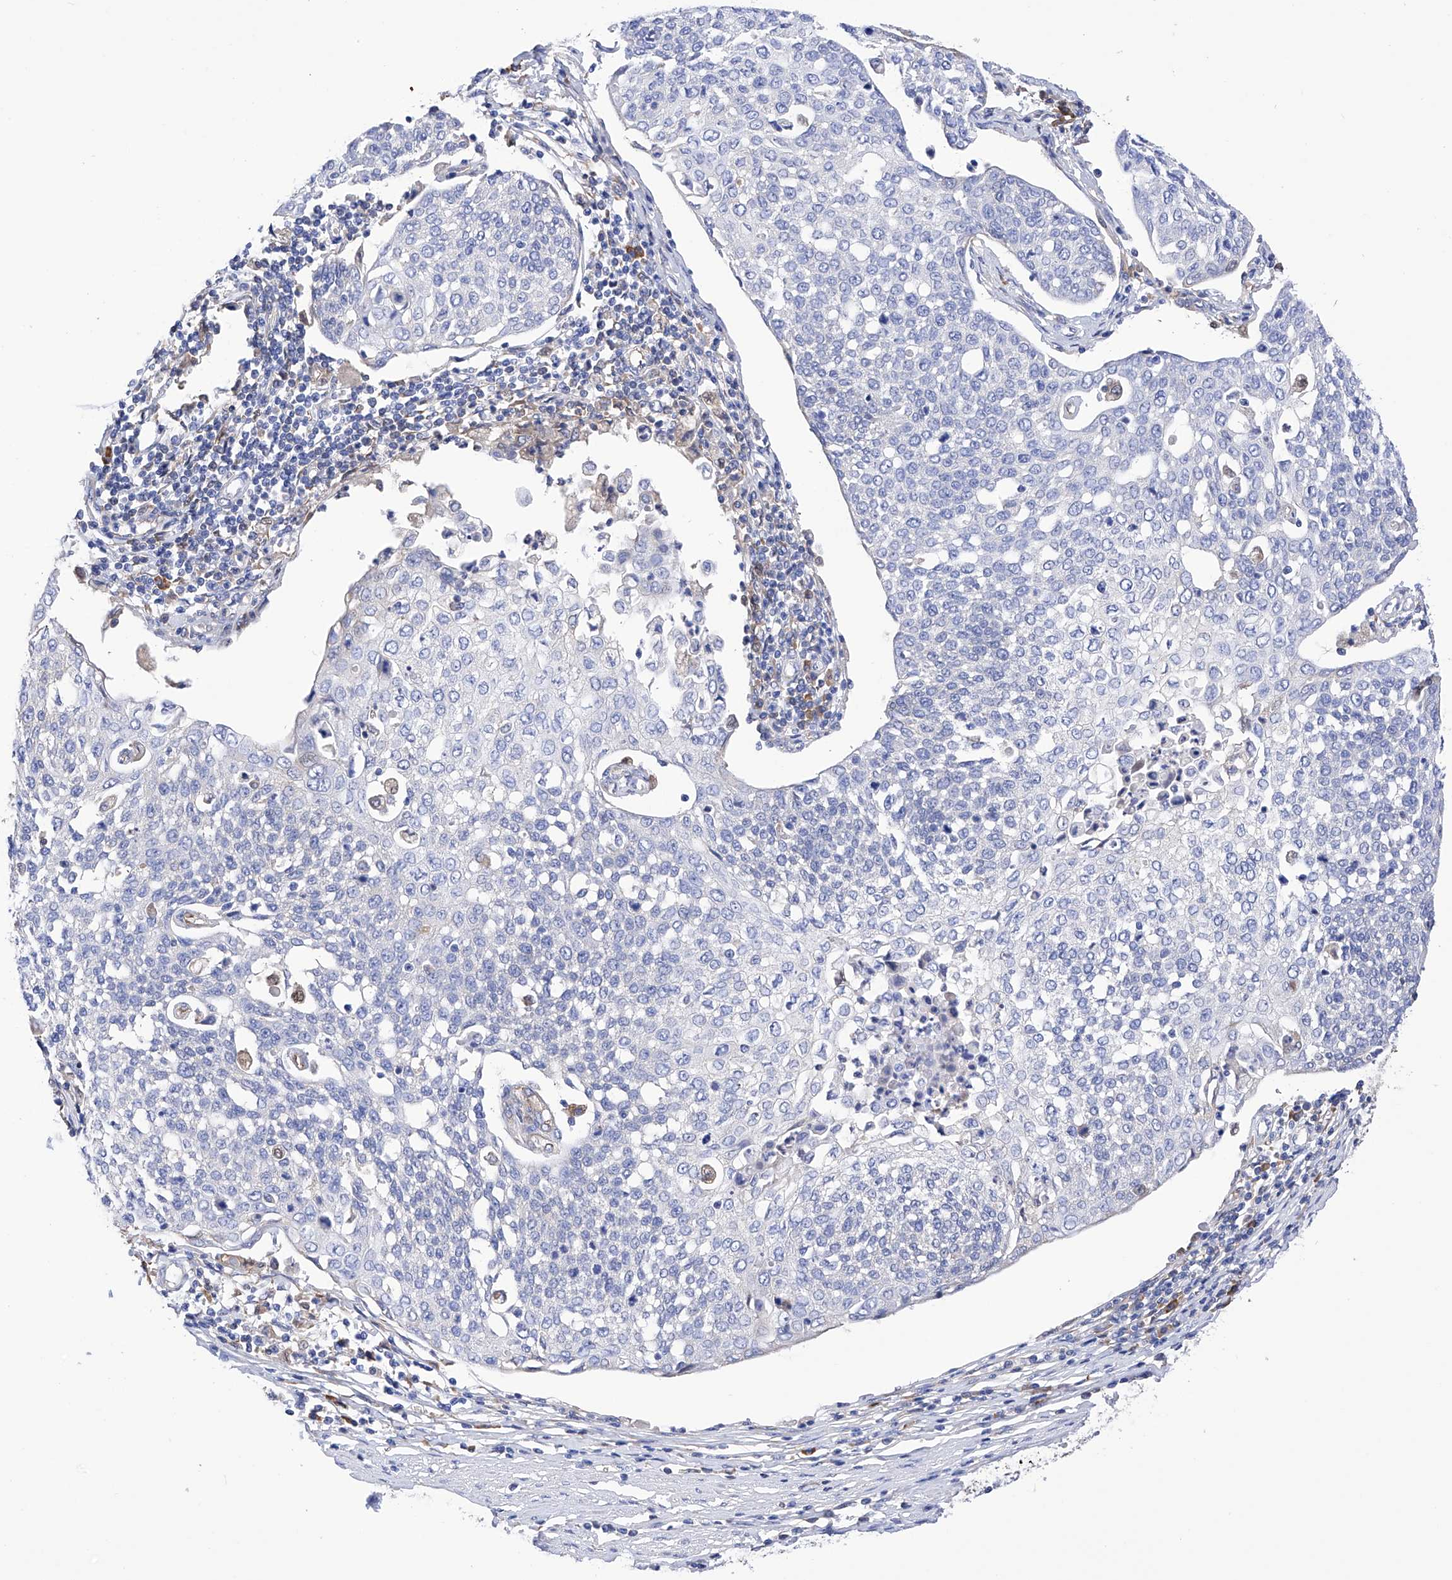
{"staining": {"intensity": "negative", "quantity": "none", "location": "none"}, "tissue": "cervical cancer", "cell_type": "Tumor cells", "image_type": "cancer", "snomed": [{"axis": "morphology", "description": "Squamous cell carcinoma, NOS"}, {"axis": "topography", "description": "Cervix"}], "caption": "DAB immunohistochemical staining of cervical cancer (squamous cell carcinoma) shows no significant positivity in tumor cells.", "gene": "PDIA5", "patient": {"sex": "female", "age": 34}}